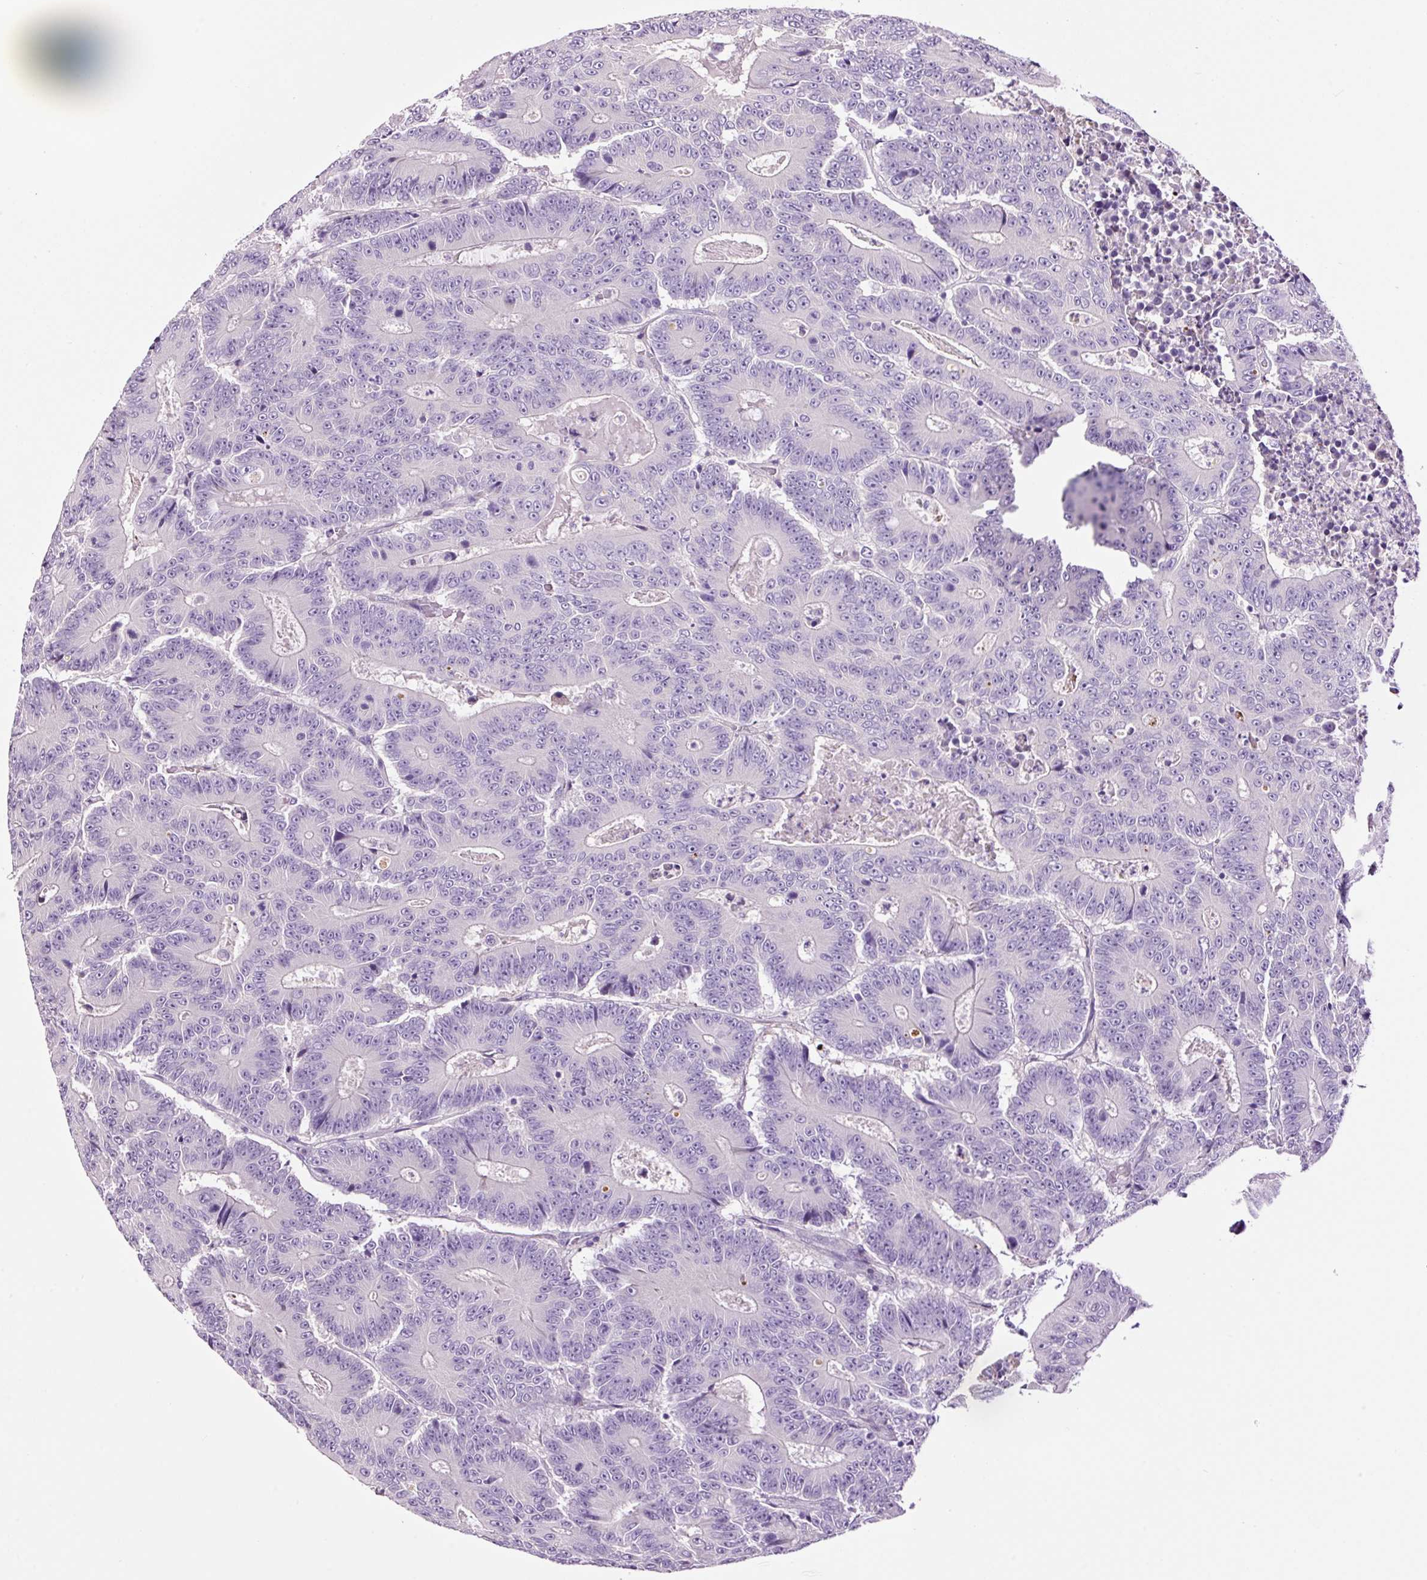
{"staining": {"intensity": "negative", "quantity": "none", "location": "none"}, "tissue": "colorectal cancer", "cell_type": "Tumor cells", "image_type": "cancer", "snomed": [{"axis": "morphology", "description": "Adenocarcinoma, NOS"}, {"axis": "topography", "description": "Colon"}], "caption": "Colorectal cancer stained for a protein using immunohistochemistry displays no staining tumor cells.", "gene": "PAM", "patient": {"sex": "male", "age": 83}}